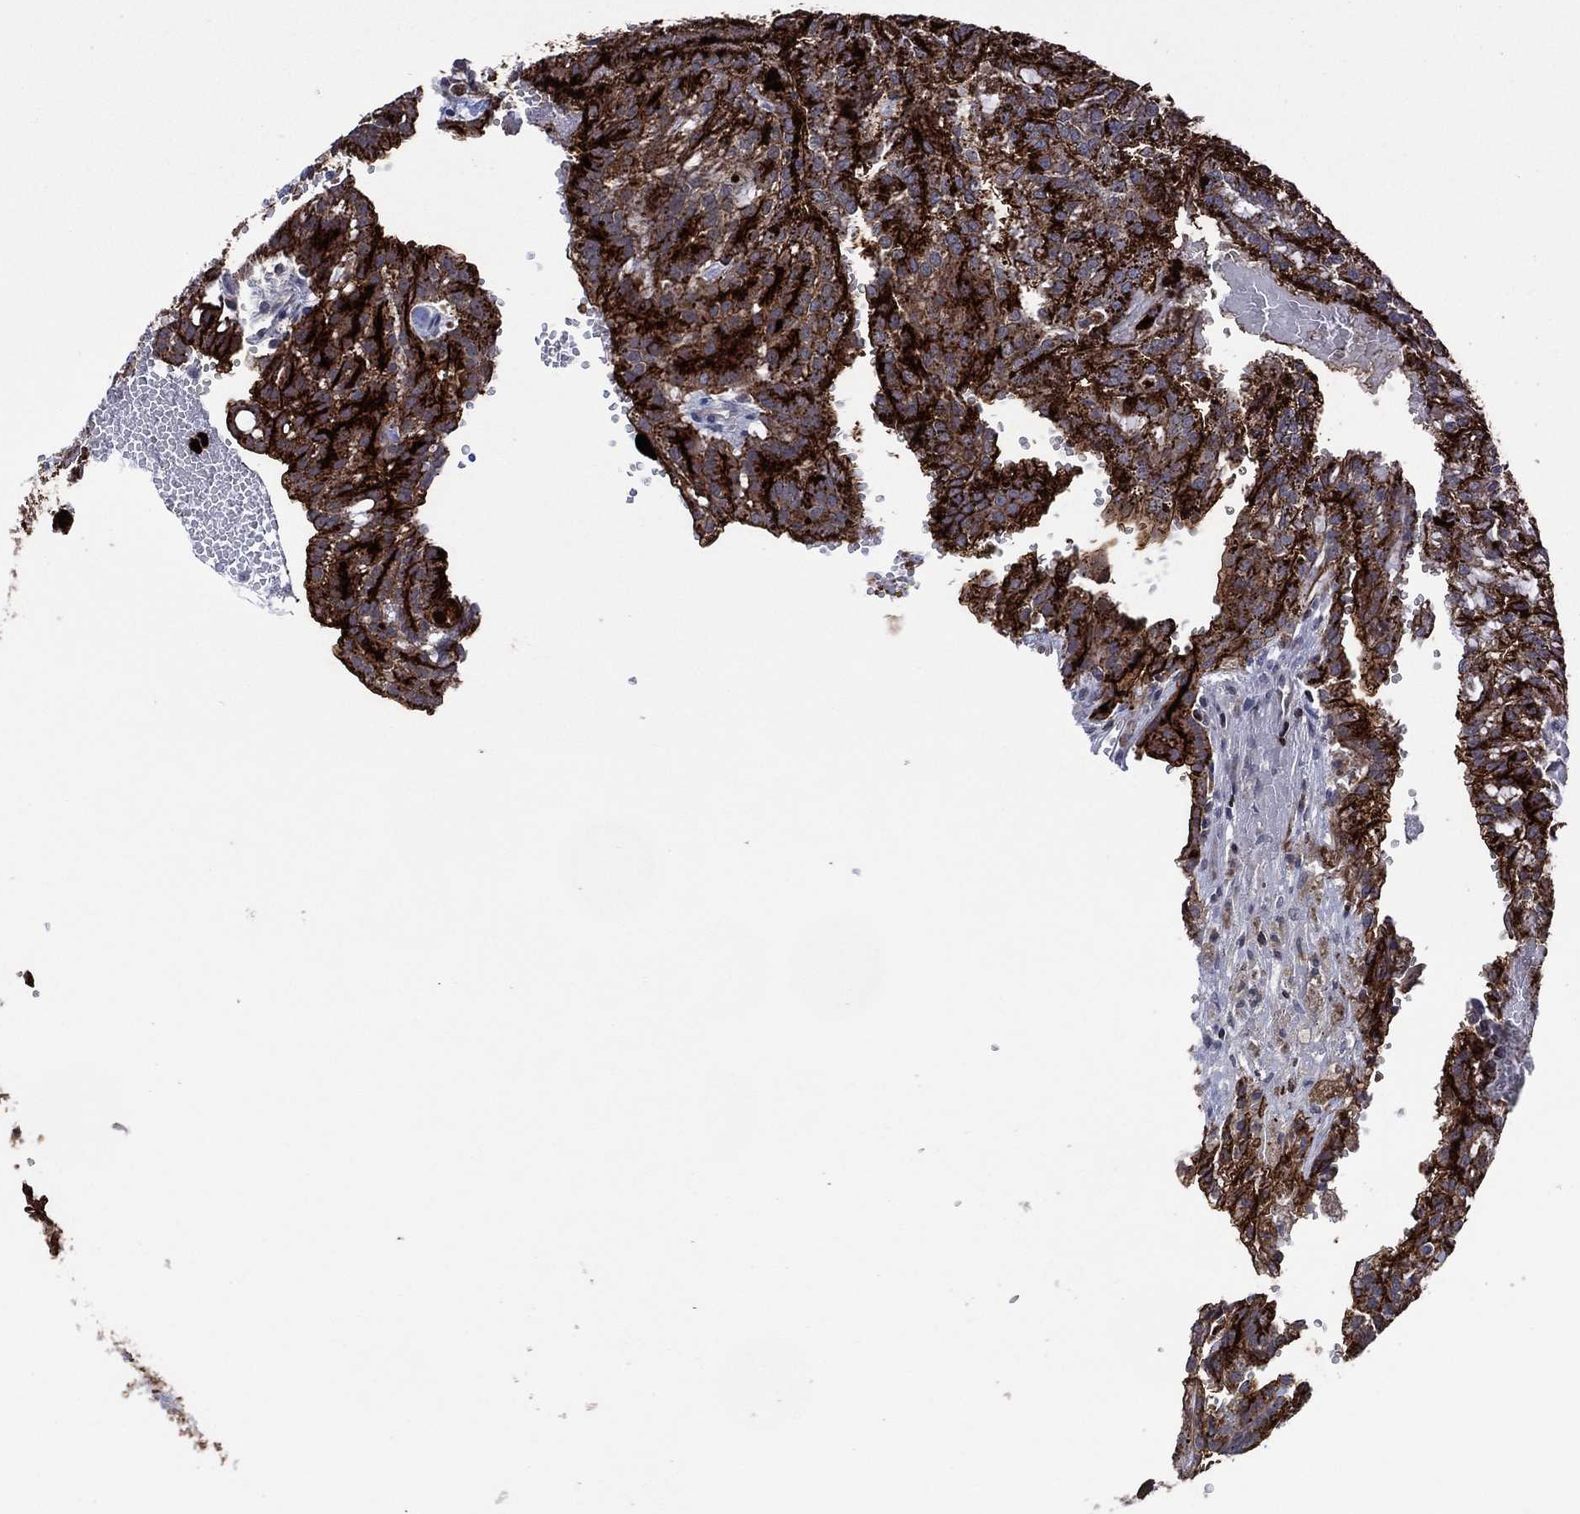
{"staining": {"intensity": "strong", "quantity": "25%-75%", "location": "cytoplasmic/membranous"}, "tissue": "renal cancer", "cell_type": "Tumor cells", "image_type": "cancer", "snomed": [{"axis": "morphology", "description": "Adenocarcinoma, NOS"}, {"axis": "topography", "description": "Kidney"}], "caption": "This micrograph demonstrates adenocarcinoma (renal) stained with IHC to label a protein in brown. The cytoplasmic/membranous of tumor cells show strong positivity for the protein. Nuclei are counter-stained blue.", "gene": "DPP4", "patient": {"sex": "male", "age": 63}}